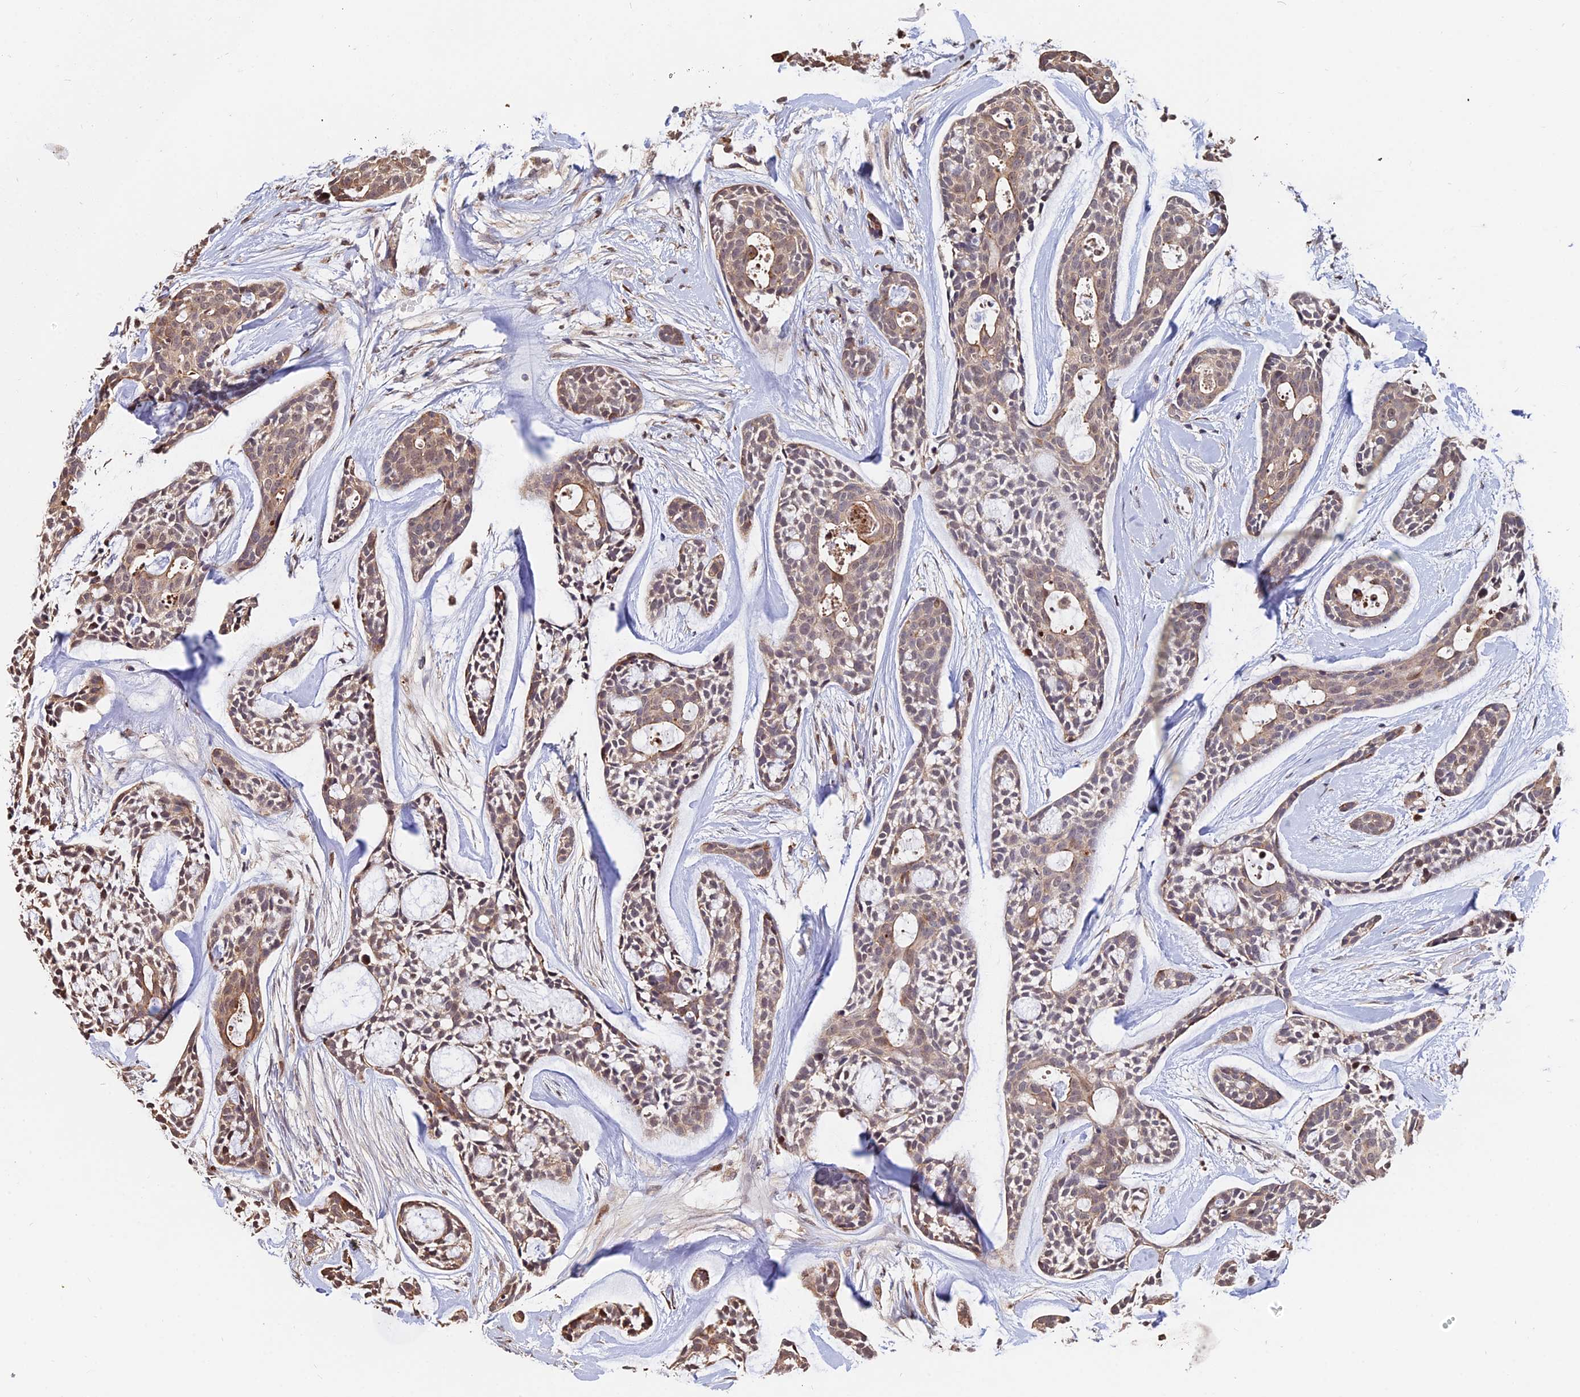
{"staining": {"intensity": "weak", "quantity": ">75%", "location": "cytoplasmic/membranous"}, "tissue": "head and neck cancer", "cell_type": "Tumor cells", "image_type": "cancer", "snomed": [{"axis": "morphology", "description": "Adenocarcinoma, NOS"}, {"axis": "topography", "description": "Subcutis"}, {"axis": "topography", "description": "Head-Neck"}], "caption": "Weak cytoplasmic/membranous protein expression is appreciated in approximately >75% of tumor cells in head and neck cancer (adenocarcinoma). (DAB = brown stain, brightfield microscopy at high magnification).", "gene": "ACTR5", "patient": {"sex": "female", "age": 73}}